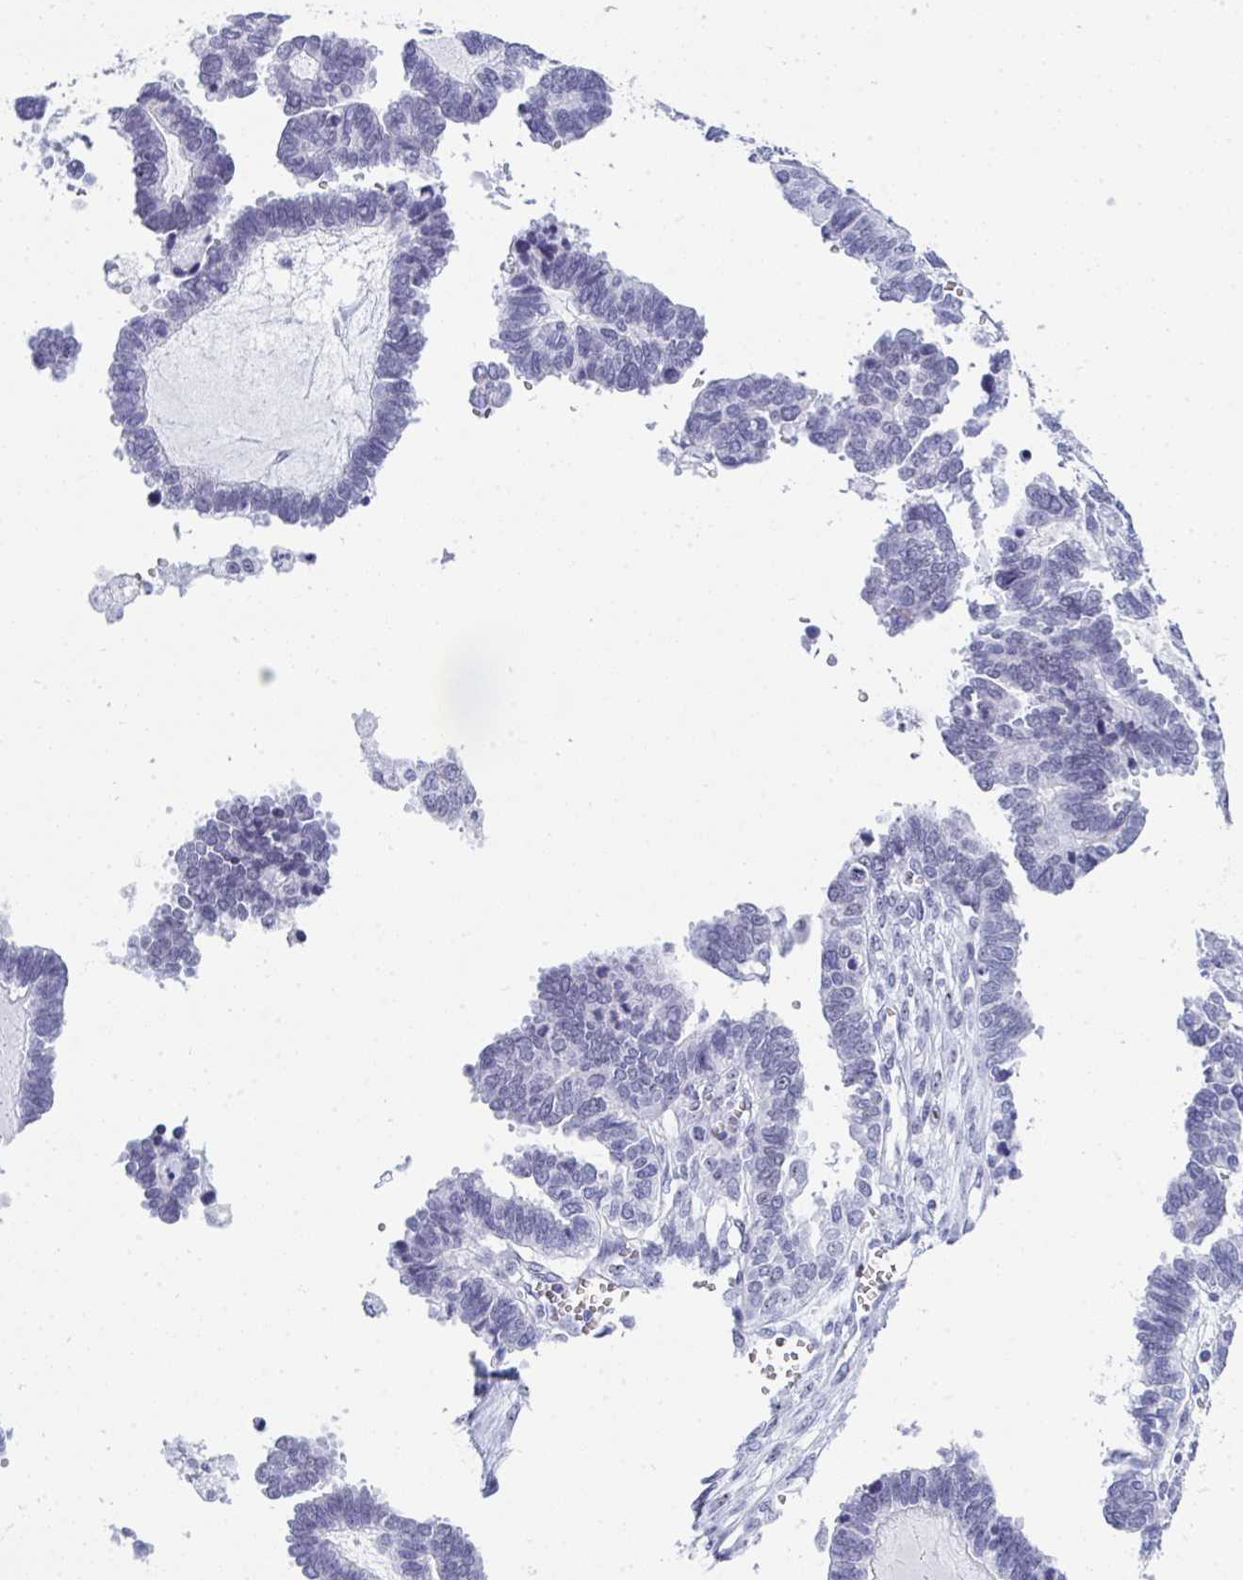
{"staining": {"intensity": "negative", "quantity": "none", "location": "none"}, "tissue": "ovarian cancer", "cell_type": "Tumor cells", "image_type": "cancer", "snomed": [{"axis": "morphology", "description": "Cystadenocarcinoma, serous, NOS"}, {"axis": "topography", "description": "Ovary"}], "caption": "Immunohistochemistry photomicrograph of neoplastic tissue: ovarian serous cystadenocarcinoma stained with DAB (3,3'-diaminobenzidine) demonstrates no significant protein staining in tumor cells.", "gene": "NOP10", "patient": {"sex": "female", "age": 51}}